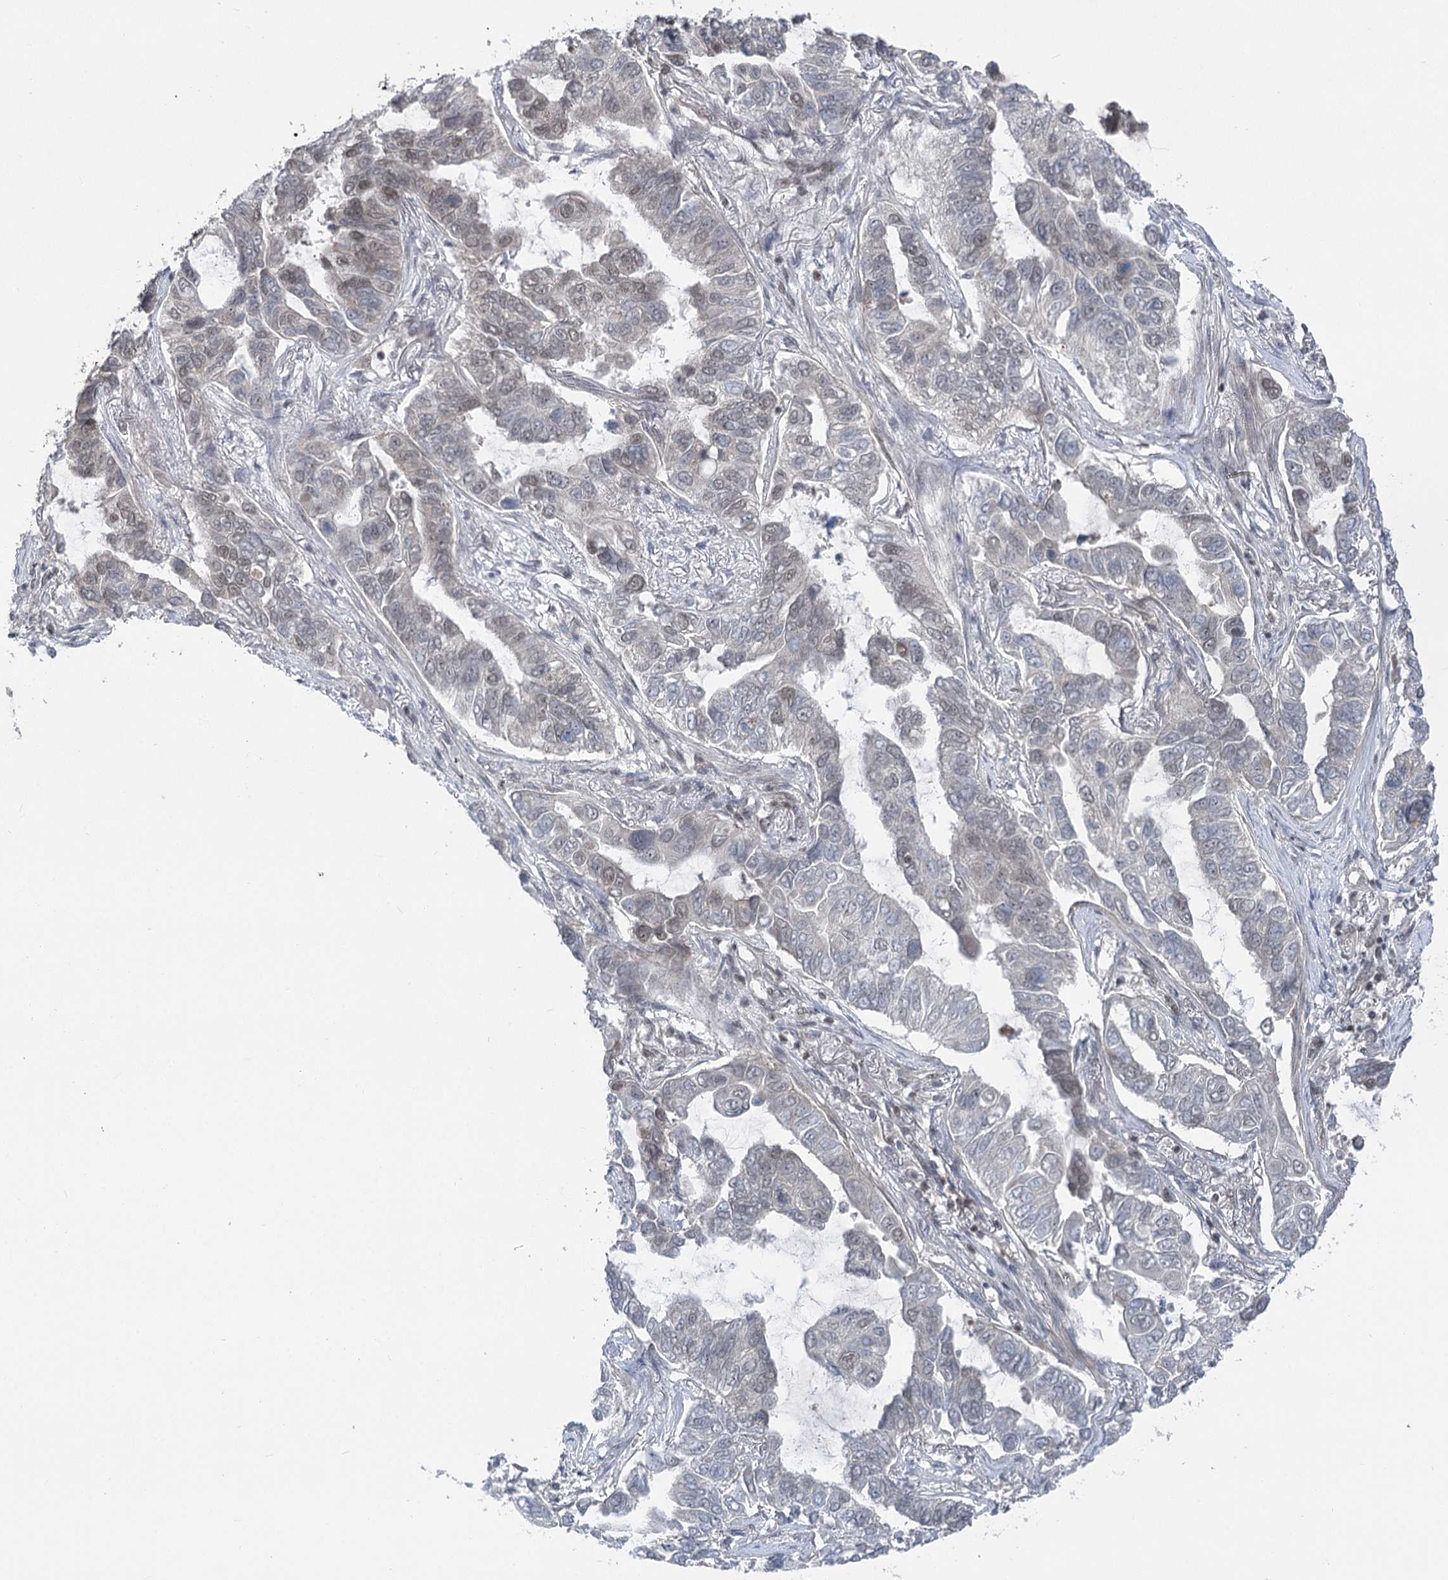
{"staining": {"intensity": "weak", "quantity": "<25%", "location": "nuclear"}, "tissue": "lung cancer", "cell_type": "Tumor cells", "image_type": "cancer", "snomed": [{"axis": "morphology", "description": "Adenocarcinoma, NOS"}, {"axis": "topography", "description": "Lung"}], "caption": "High power microscopy image of an IHC image of lung adenocarcinoma, revealing no significant expression in tumor cells.", "gene": "CGGBP1", "patient": {"sex": "male", "age": 64}}